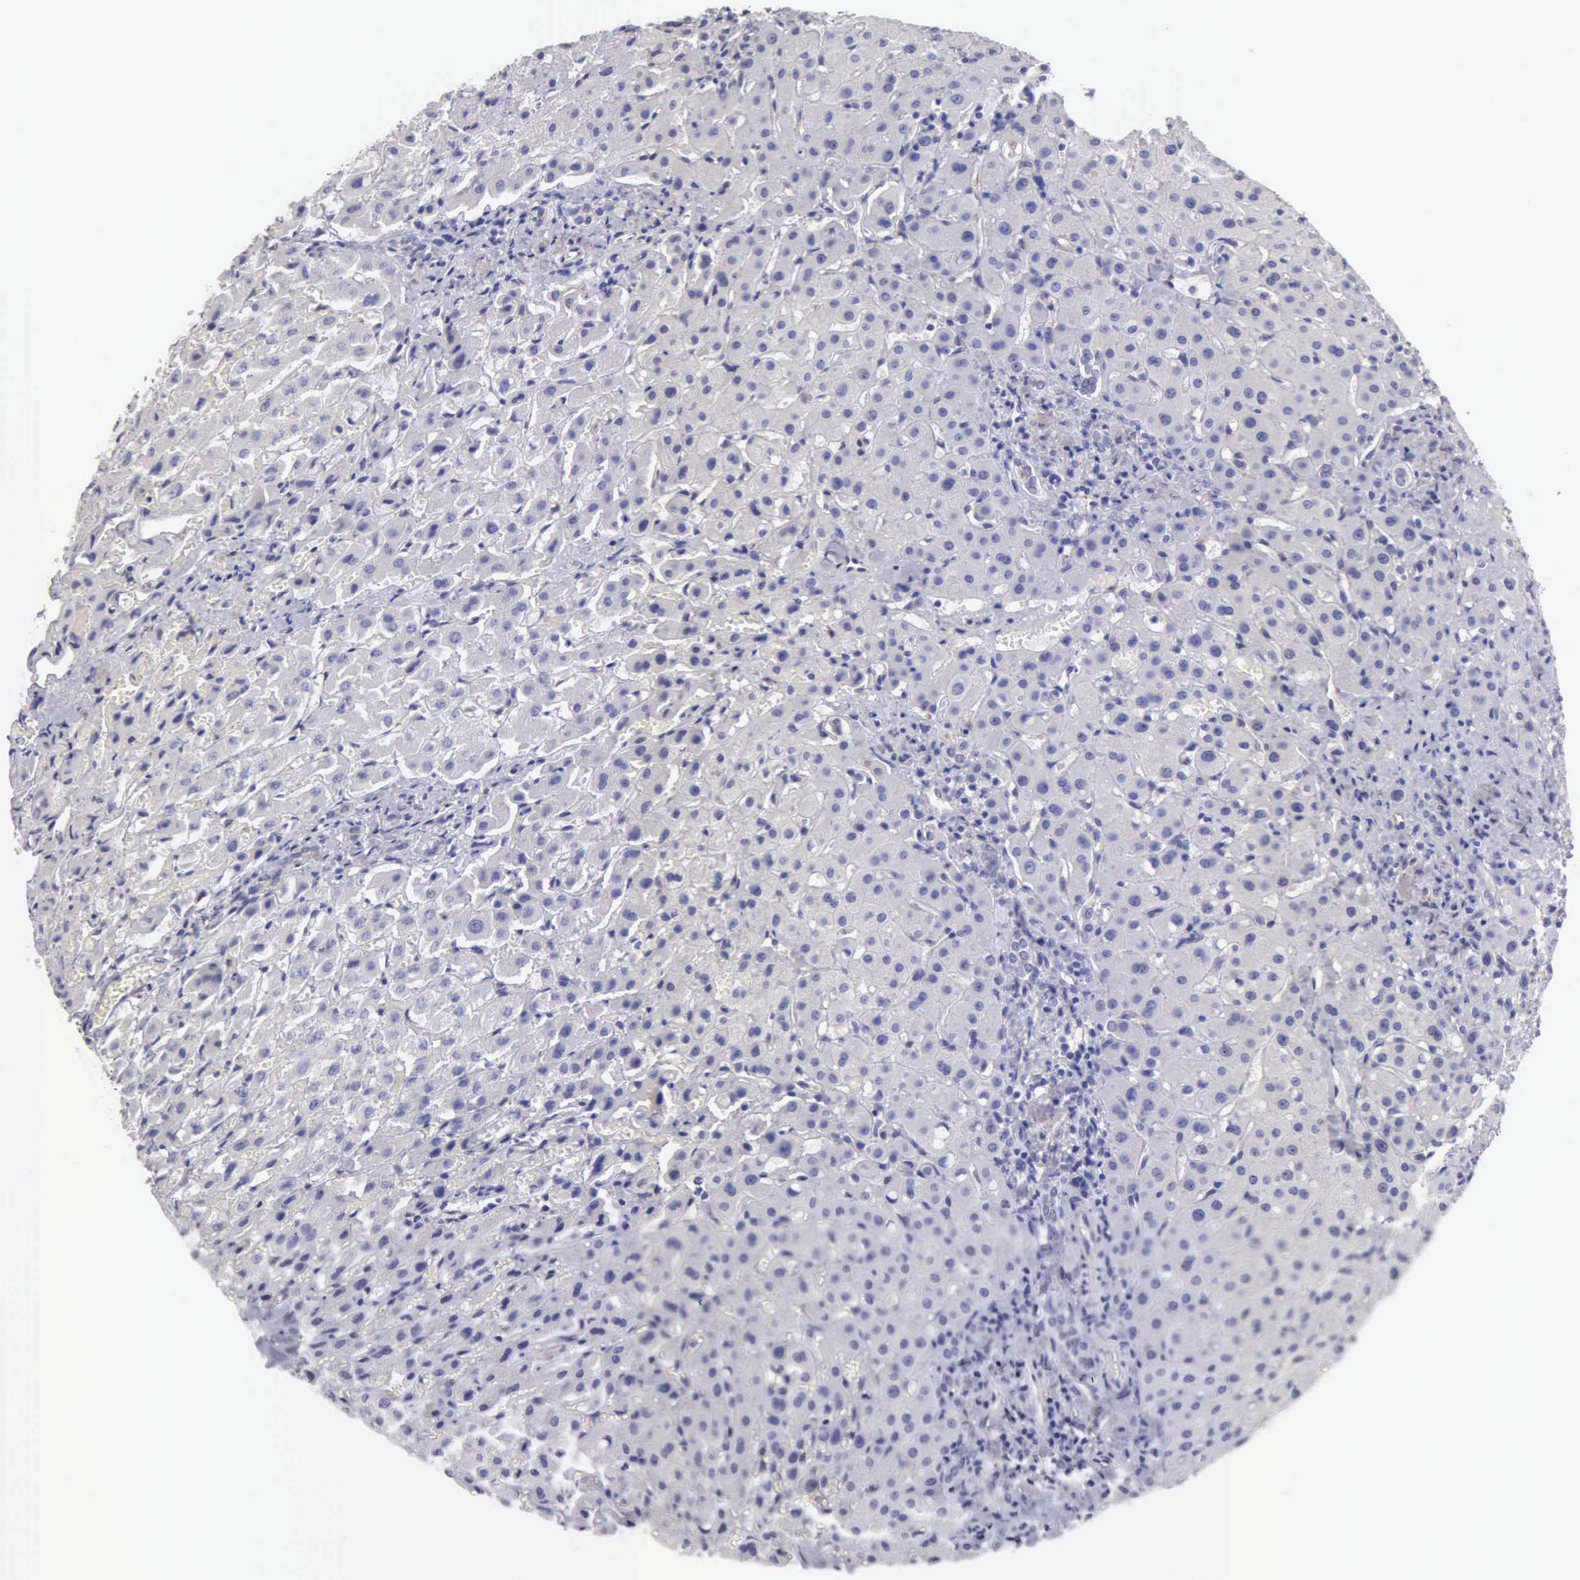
{"staining": {"intensity": "negative", "quantity": "none", "location": "none"}, "tissue": "liver", "cell_type": "Cholangiocytes", "image_type": "normal", "snomed": [{"axis": "morphology", "description": "Normal tissue, NOS"}, {"axis": "topography", "description": "Liver"}], "caption": "IHC photomicrograph of normal liver stained for a protein (brown), which demonstrates no positivity in cholangiocytes. (DAB immunohistochemistry visualized using brightfield microscopy, high magnification).", "gene": "APP", "patient": {"sex": "female", "age": 27}}